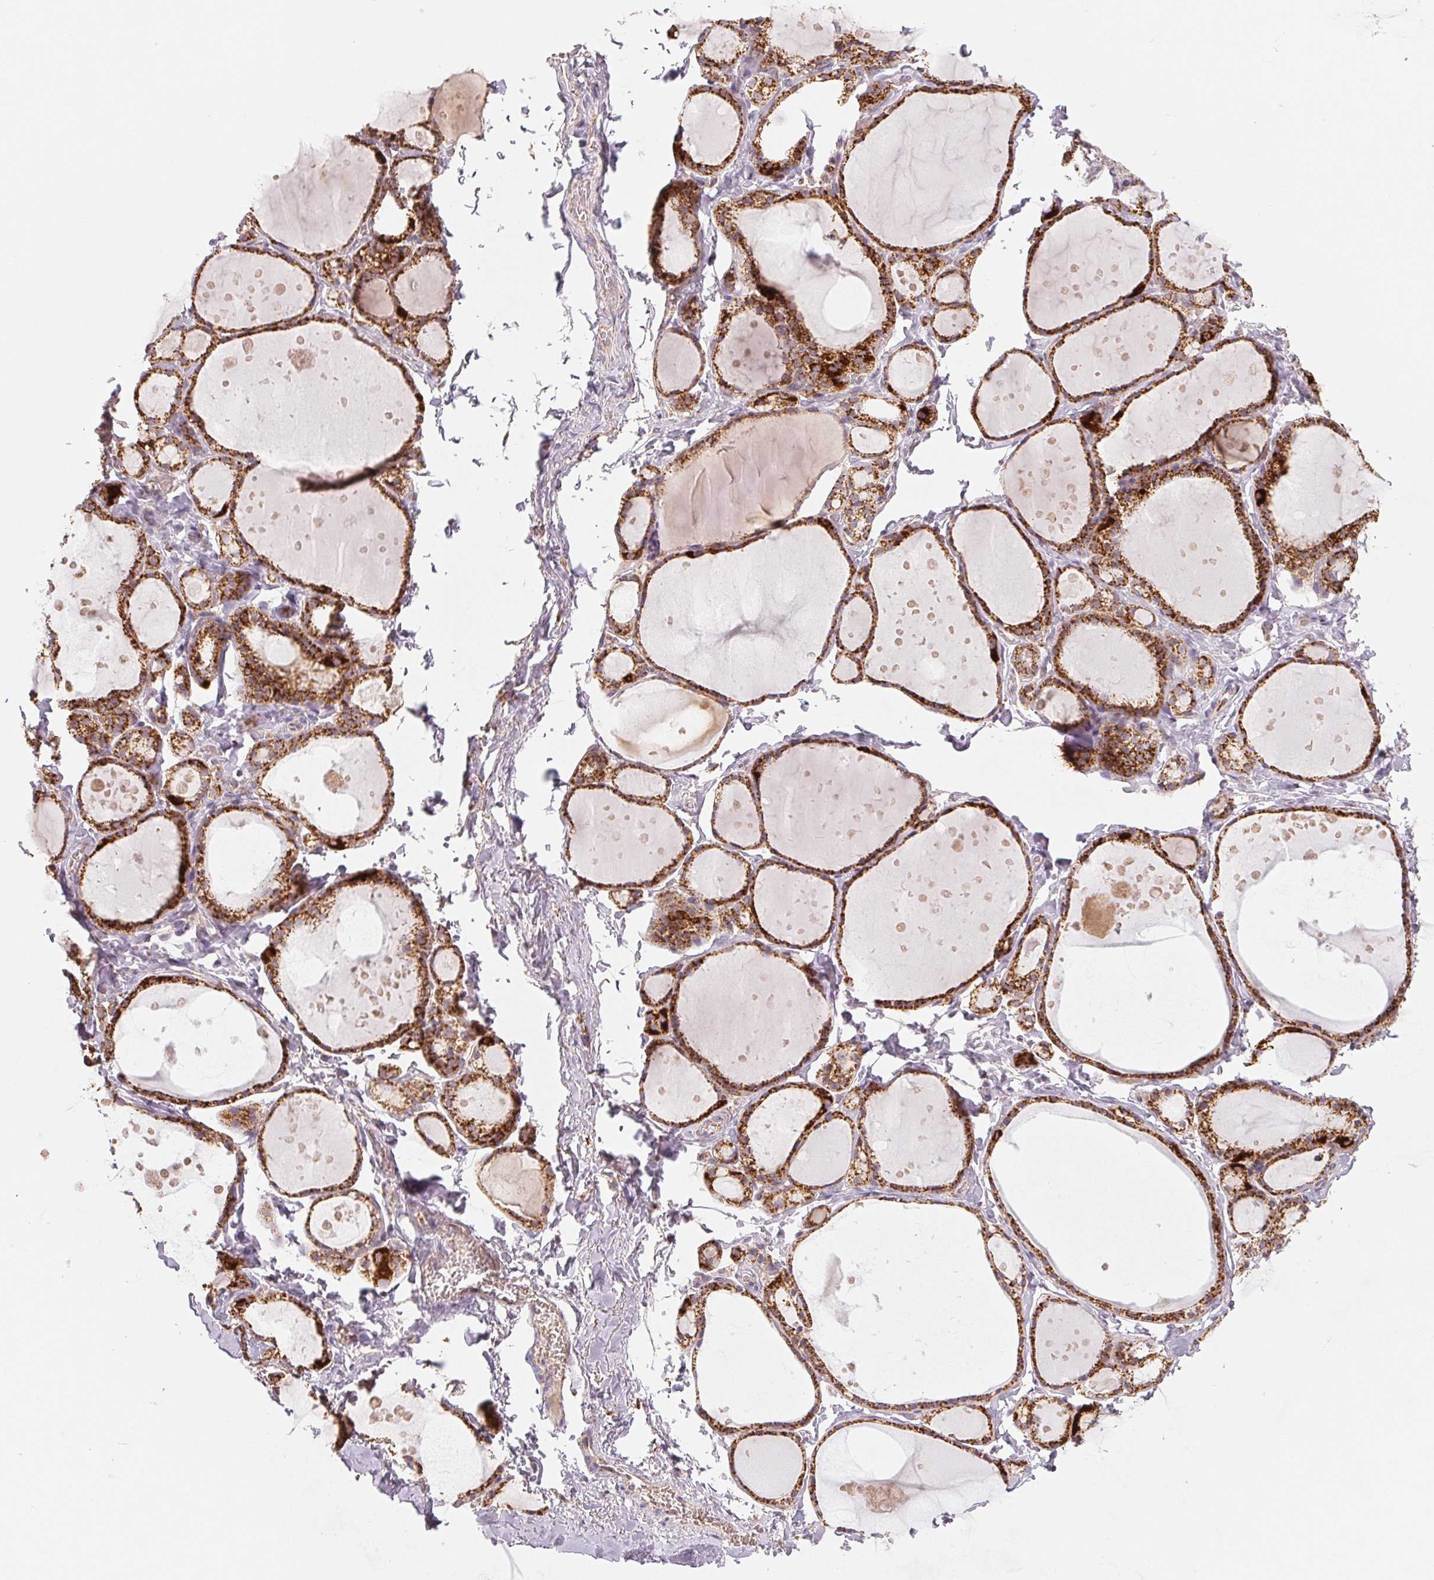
{"staining": {"intensity": "strong", "quantity": ">75%", "location": "cytoplasmic/membranous"}, "tissue": "thyroid gland", "cell_type": "Glandular cells", "image_type": "normal", "snomed": [{"axis": "morphology", "description": "Normal tissue, NOS"}, {"axis": "topography", "description": "Thyroid gland"}], "caption": "Protein expression analysis of unremarkable thyroid gland demonstrates strong cytoplasmic/membranous positivity in approximately >75% of glandular cells. The staining was performed using DAB, with brown indicating positive protein expression. Nuclei are stained blue with hematoxylin.", "gene": "HINT2", "patient": {"sex": "male", "age": 68}}